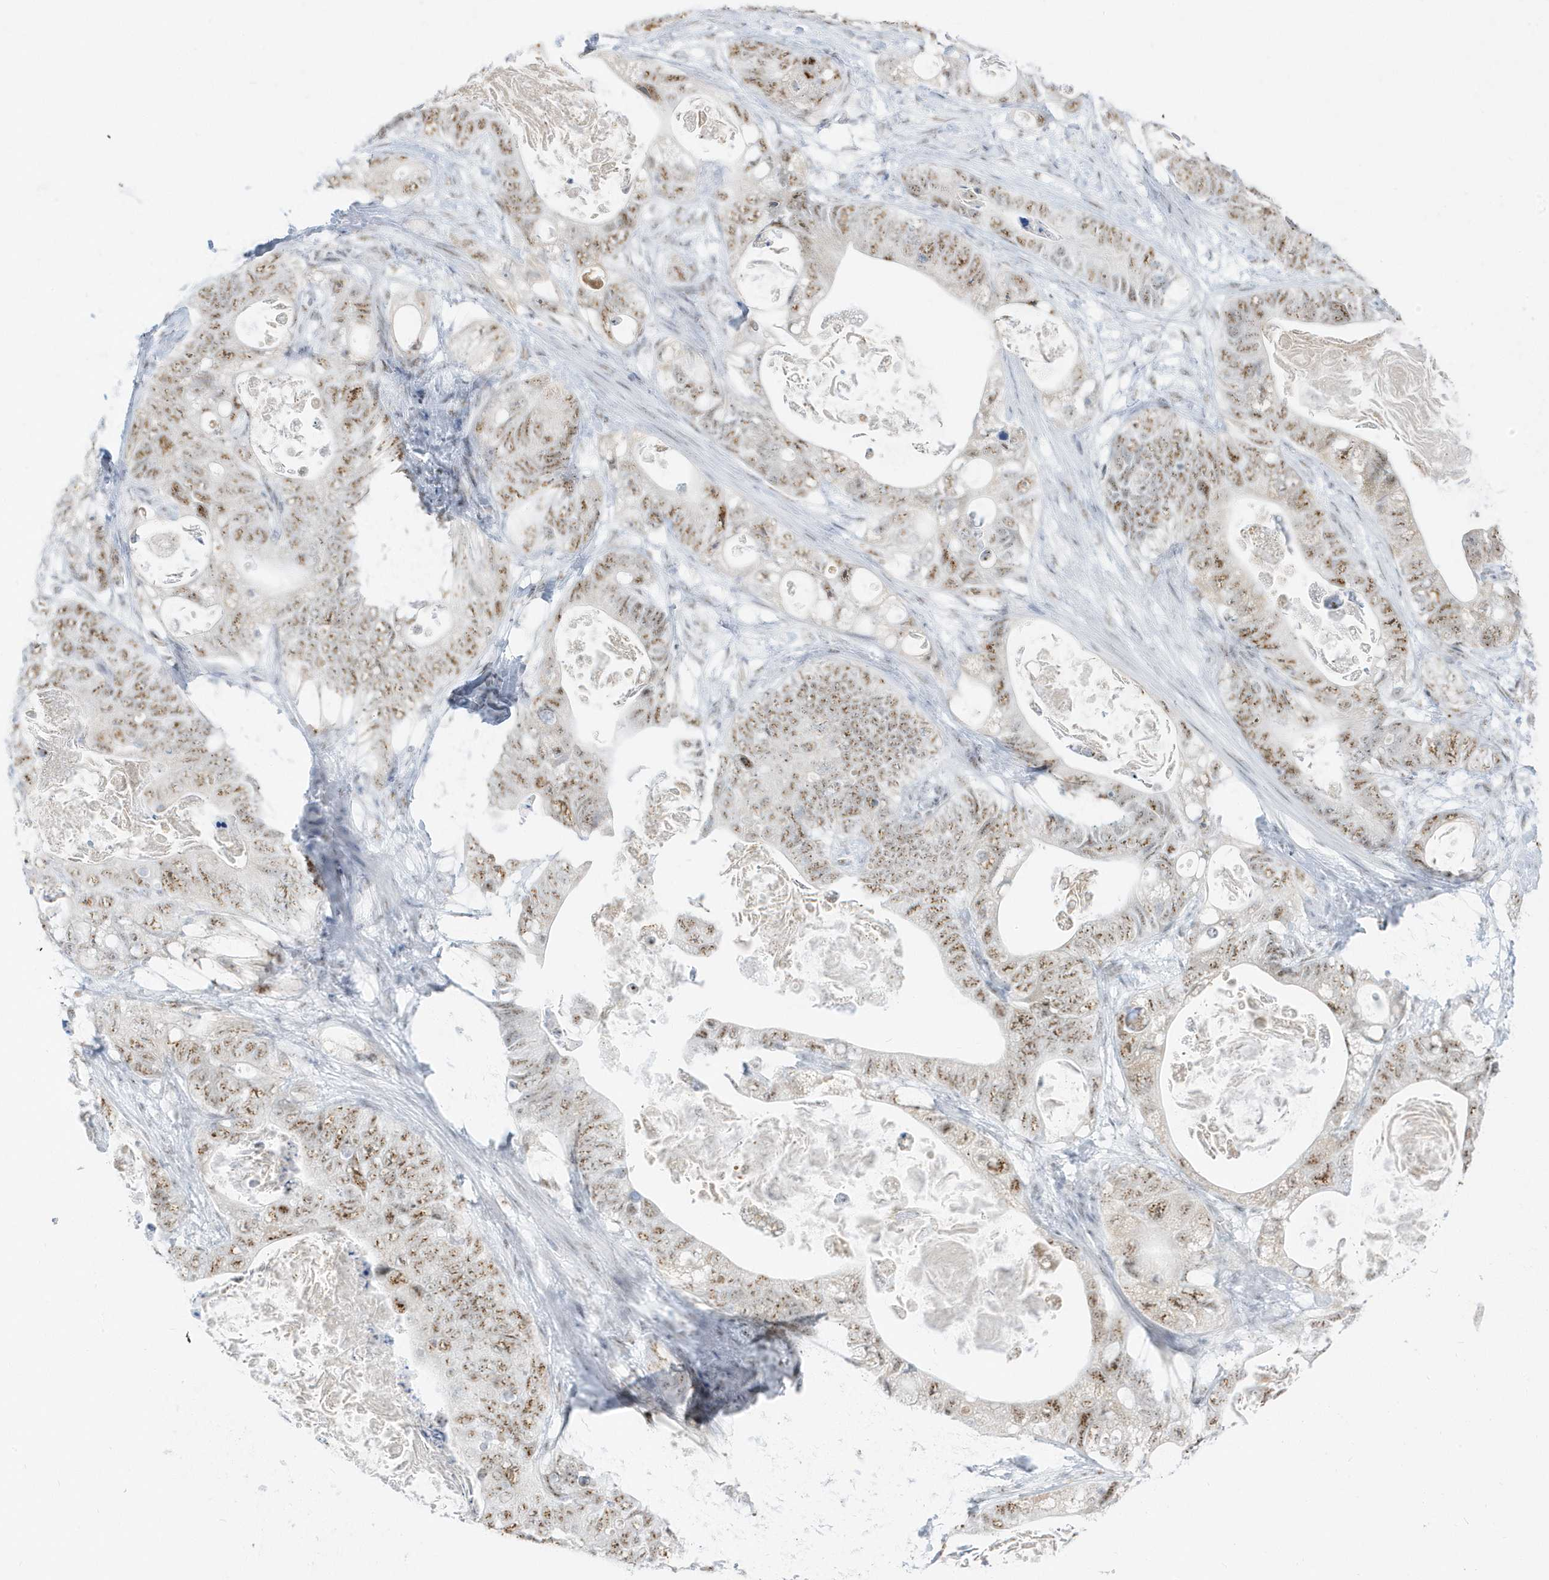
{"staining": {"intensity": "moderate", "quantity": ">75%", "location": "nuclear"}, "tissue": "stomach cancer", "cell_type": "Tumor cells", "image_type": "cancer", "snomed": [{"axis": "morphology", "description": "Normal tissue, NOS"}, {"axis": "morphology", "description": "Adenocarcinoma, NOS"}, {"axis": "topography", "description": "Stomach"}], "caption": "IHC image of stomach adenocarcinoma stained for a protein (brown), which displays medium levels of moderate nuclear staining in approximately >75% of tumor cells.", "gene": "PLEKHN1", "patient": {"sex": "female", "age": 89}}